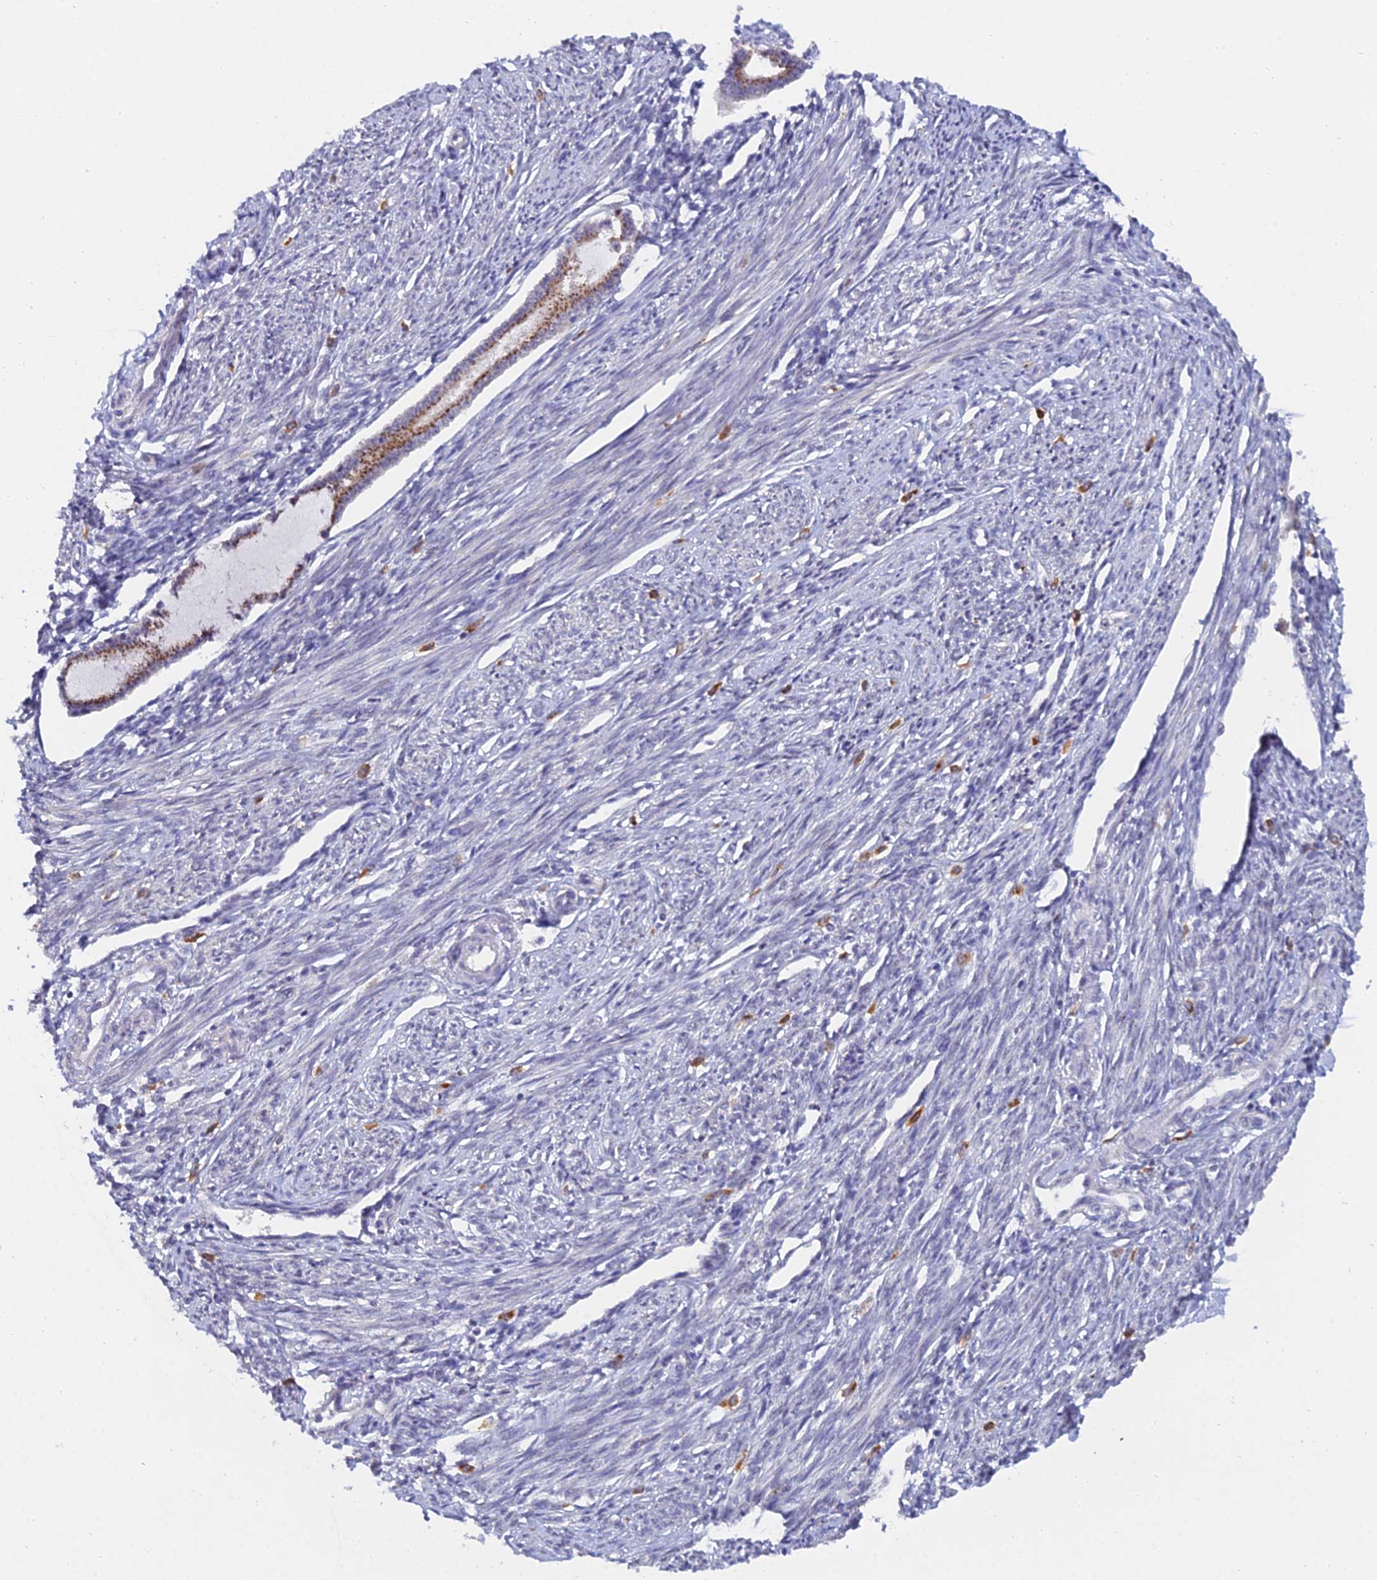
{"staining": {"intensity": "moderate", "quantity": "25%-75%", "location": "cytoplasmic/membranous"}, "tissue": "endometrium", "cell_type": "Cells in endometrial stroma", "image_type": "normal", "snomed": [{"axis": "morphology", "description": "Normal tissue, NOS"}, {"axis": "topography", "description": "Endometrium"}], "caption": "Brown immunohistochemical staining in normal human endometrium shows moderate cytoplasmic/membranous positivity in about 25%-75% of cells in endometrial stroma. (DAB IHC with brightfield microscopy, high magnification).", "gene": "THOC3", "patient": {"sex": "female", "age": 56}}